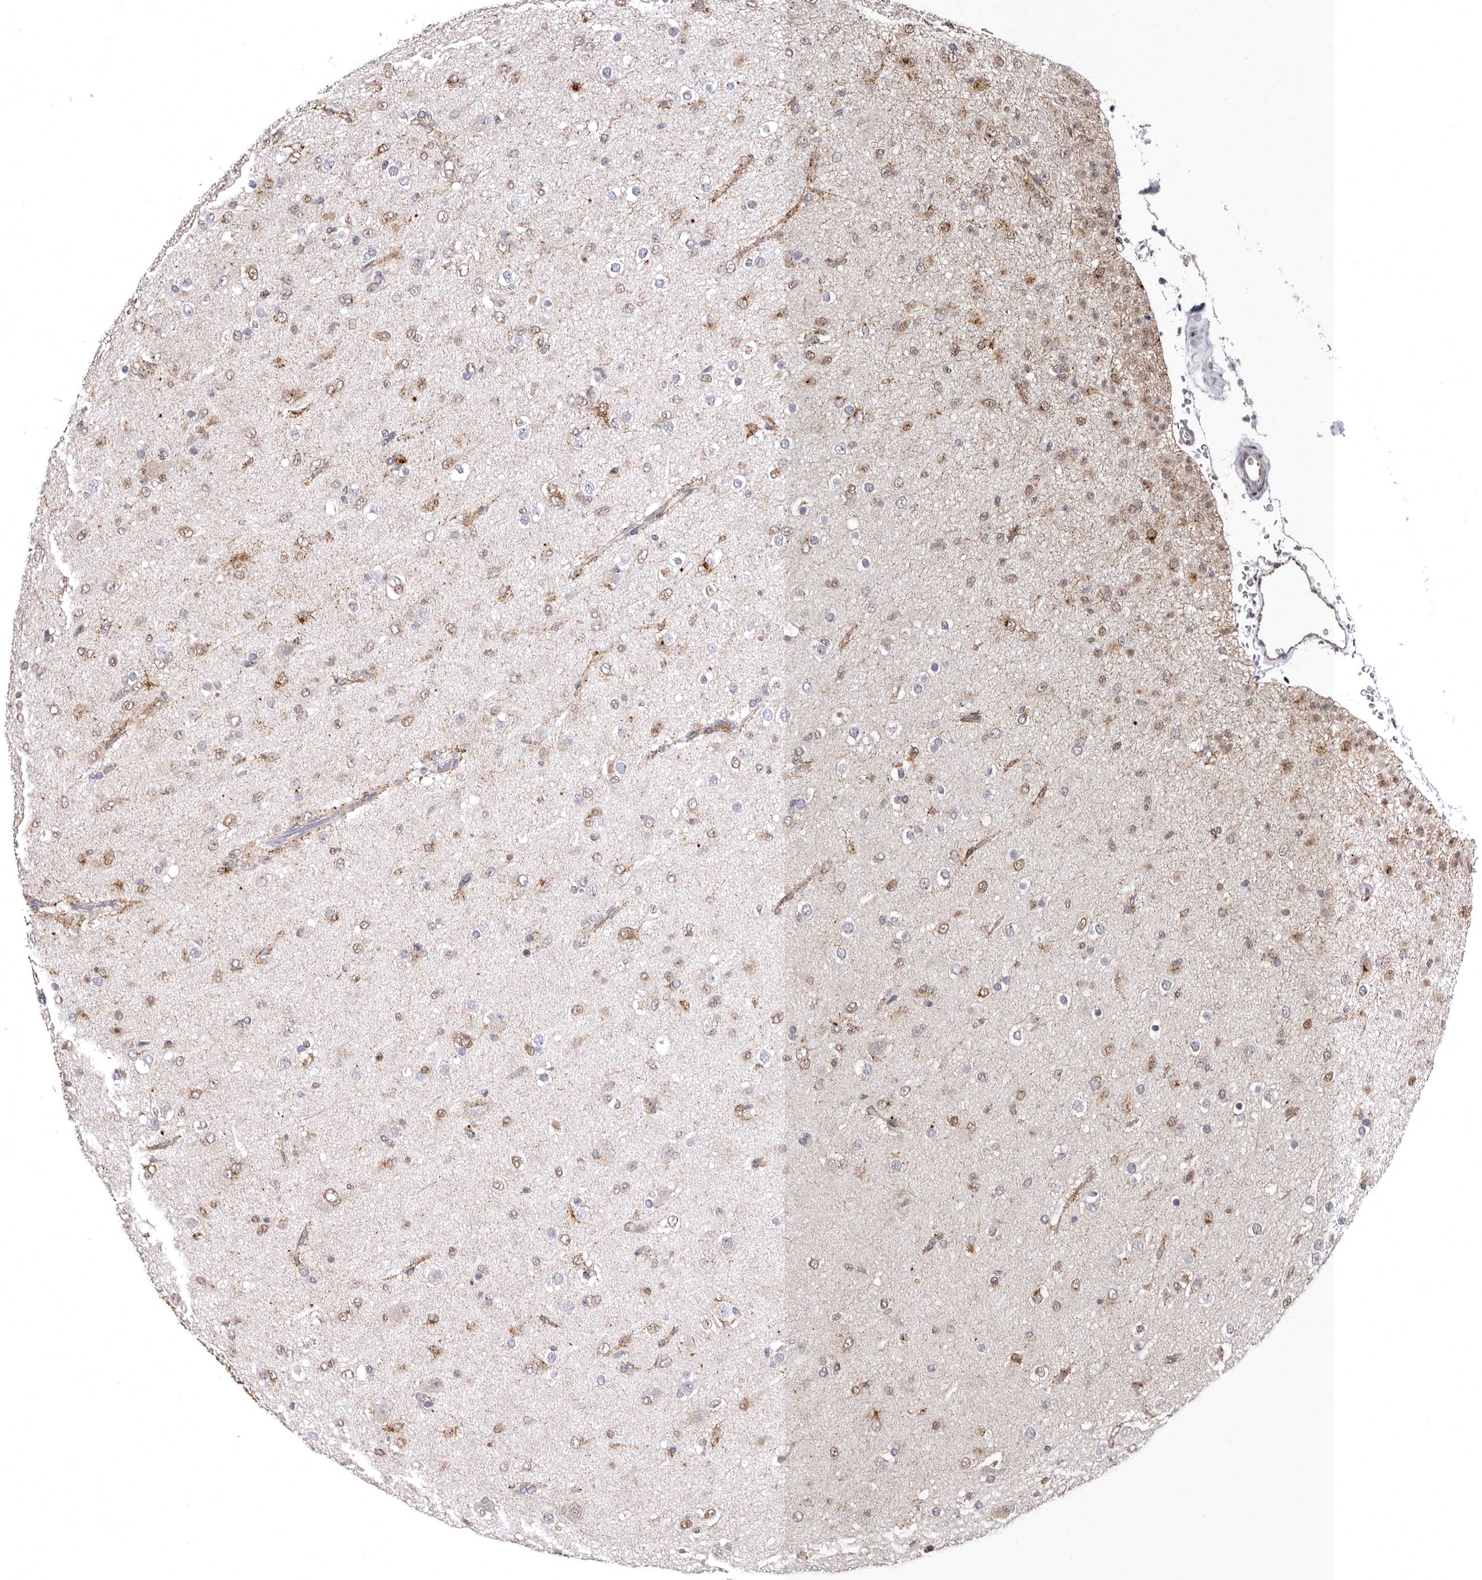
{"staining": {"intensity": "negative", "quantity": "none", "location": "none"}, "tissue": "glioma", "cell_type": "Tumor cells", "image_type": "cancer", "snomed": [{"axis": "morphology", "description": "Glioma, malignant, Low grade"}, {"axis": "topography", "description": "Brain"}], "caption": "There is no significant expression in tumor cells of malignant glioma (low-grade). (Brightfield microscopy of DAB IHC at high magnification).", "gene": "PHF20L1", "patient": {"sex": "male", "age": 65}}